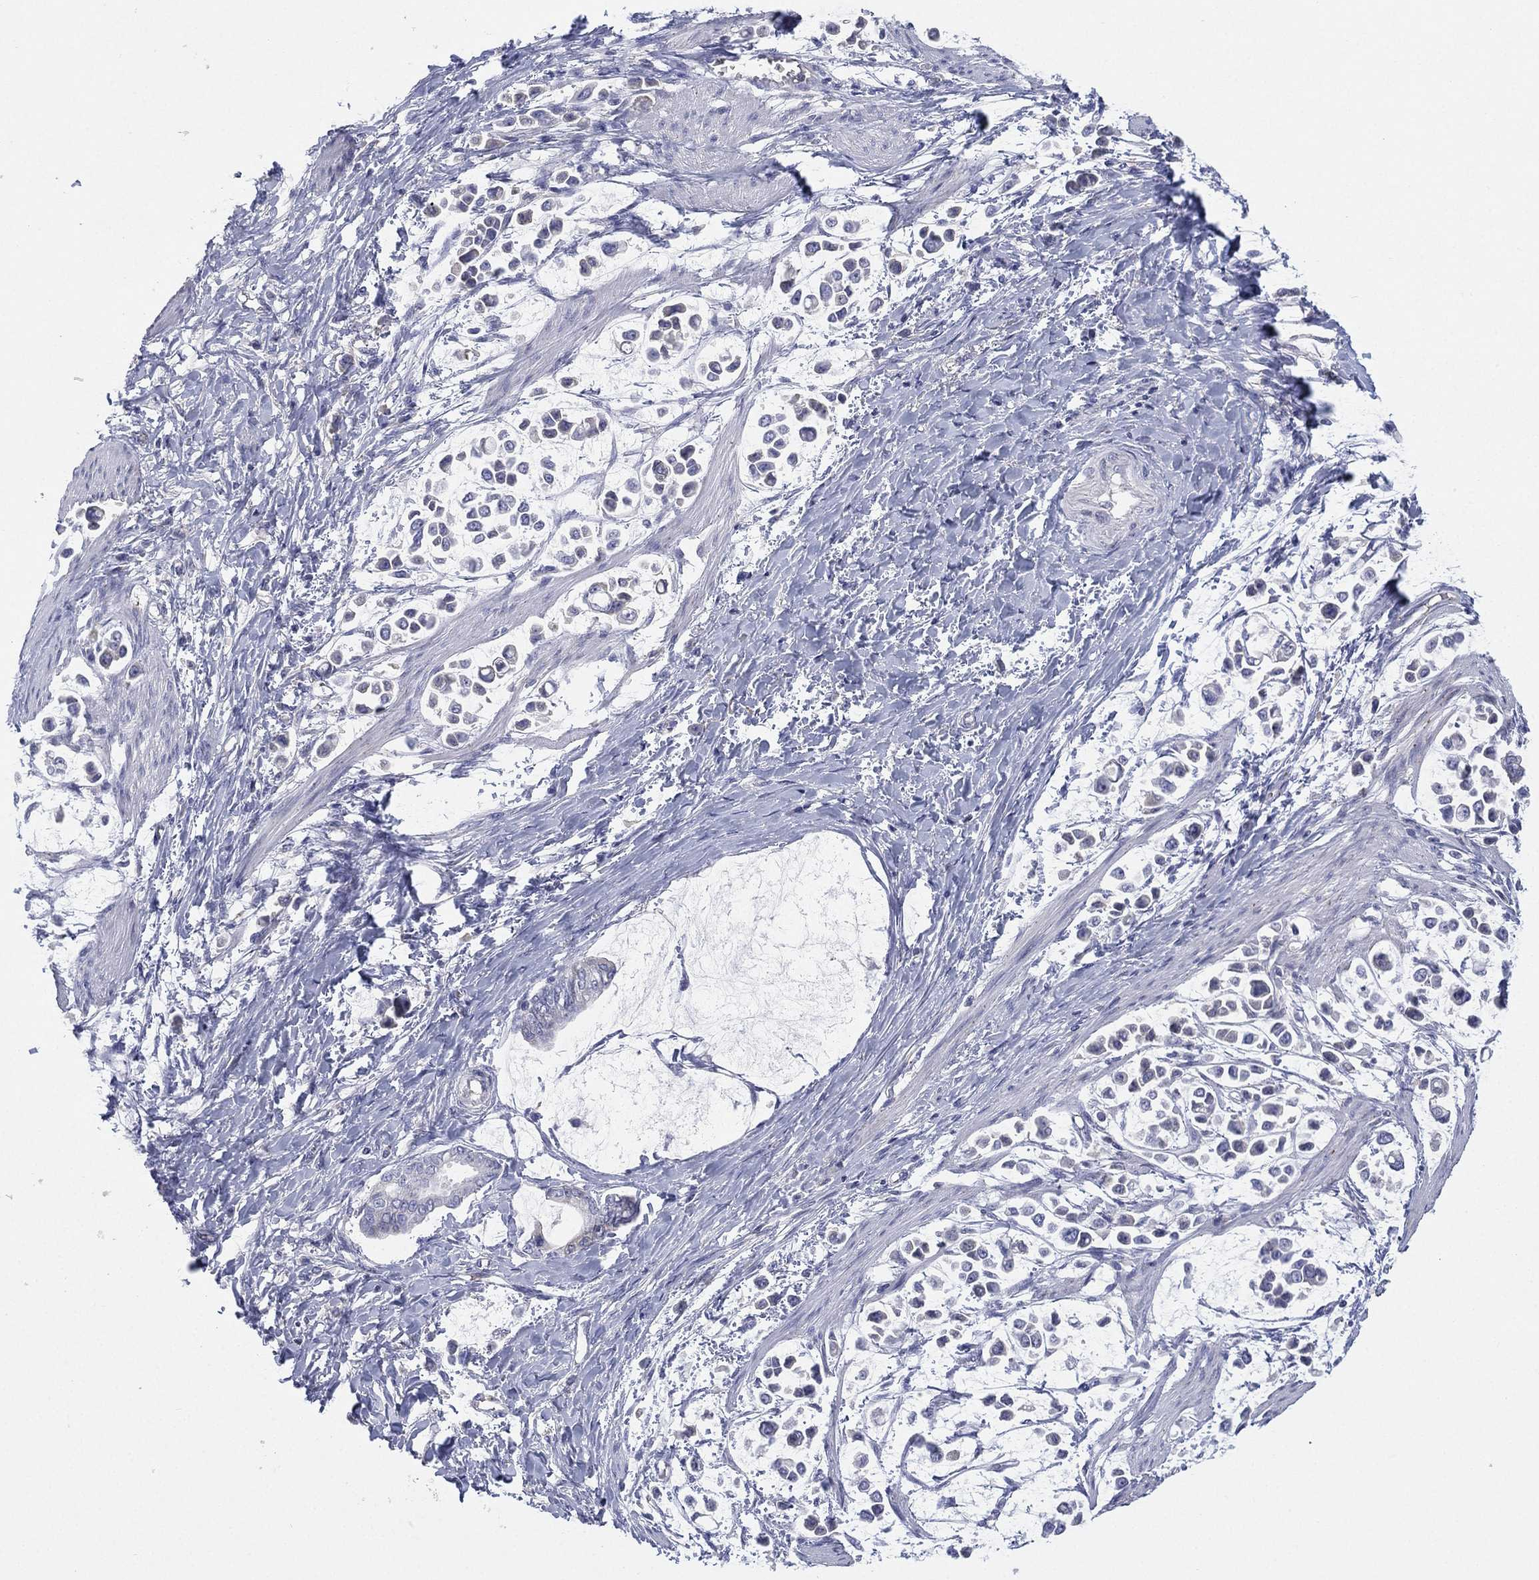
{"staining": {"intensity": "negative", "quantity": "none", "location": "none"}, "tissue": "stomach cancer", "cell_type": "Tumor cells", "image_type": "cancer", "snomed": [{"axis": "morphology", "description": "Adenocarcinoma, NOS"}, {"axis": "topography", "description": "Stomach"}], "caption": "Immunohistochemistry (IHC) photomicrograph of neoplastic tissue: human stomach cancer stained with DAB exhibits no significant protein staining in tumor cells.", "gene": "CYP2D6", "patient": {"sex": "male", "age": 82}}